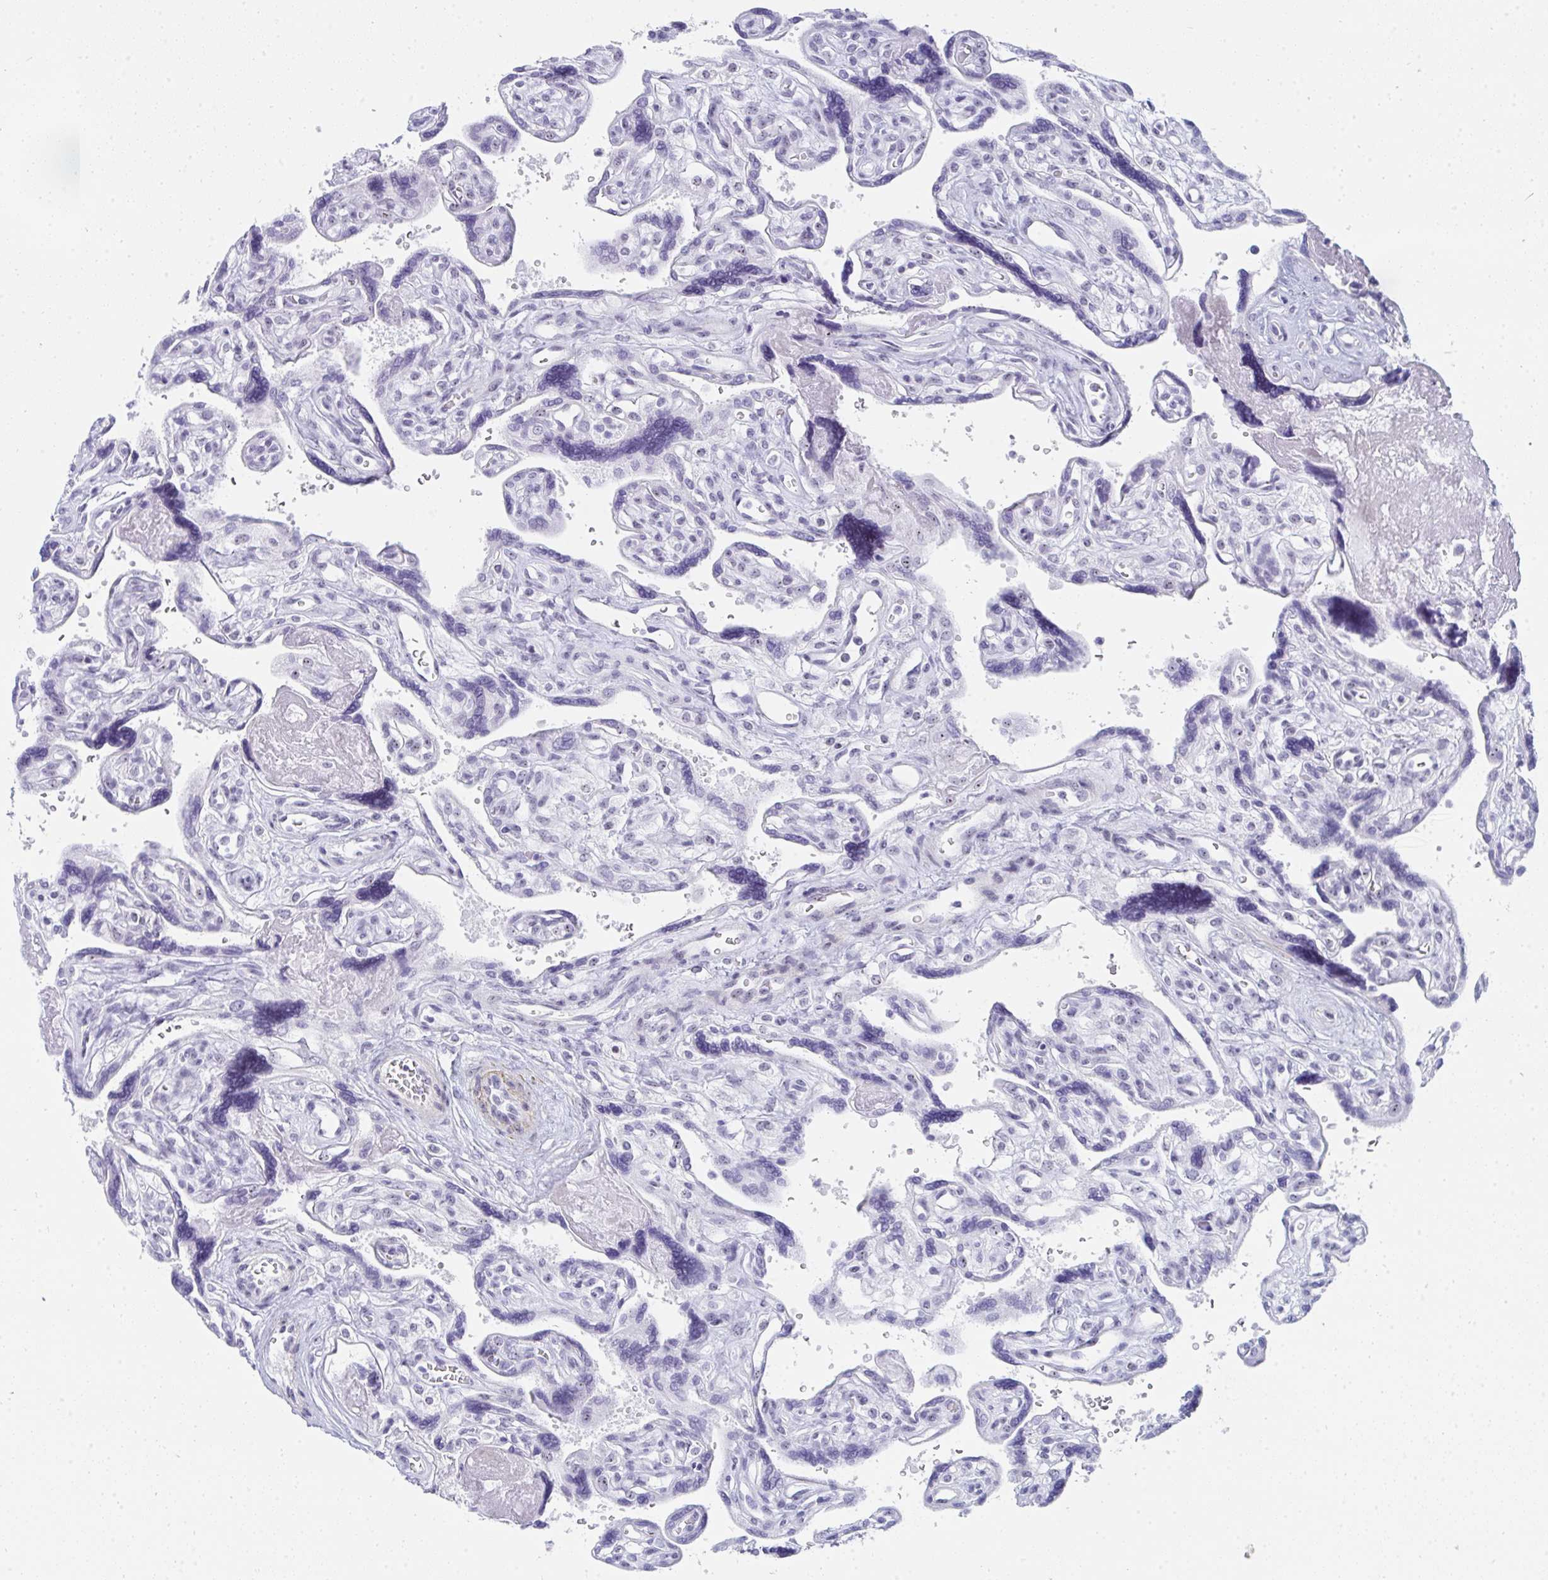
{"staining": {"intensity": "weak", "quantity": "<25%", "location": "nuclear"}, "tissue": "placenta", "cell_type": "Trophoblastic cells", "image_type": "normal", "snomed": [{"axis": "morphology", "description": "Normal tissue, NOS"}, {"axis": "topography", "description": "Placenta"}], "caption": "This is a image of immunohistochemistry (IHC) staining of unremarkable placenta, which shows no positivity in trophoblastic cells. Nuclei are stained in blue.", "gene": "NOP10", "patient": {"sex": "female", "age": 39}}